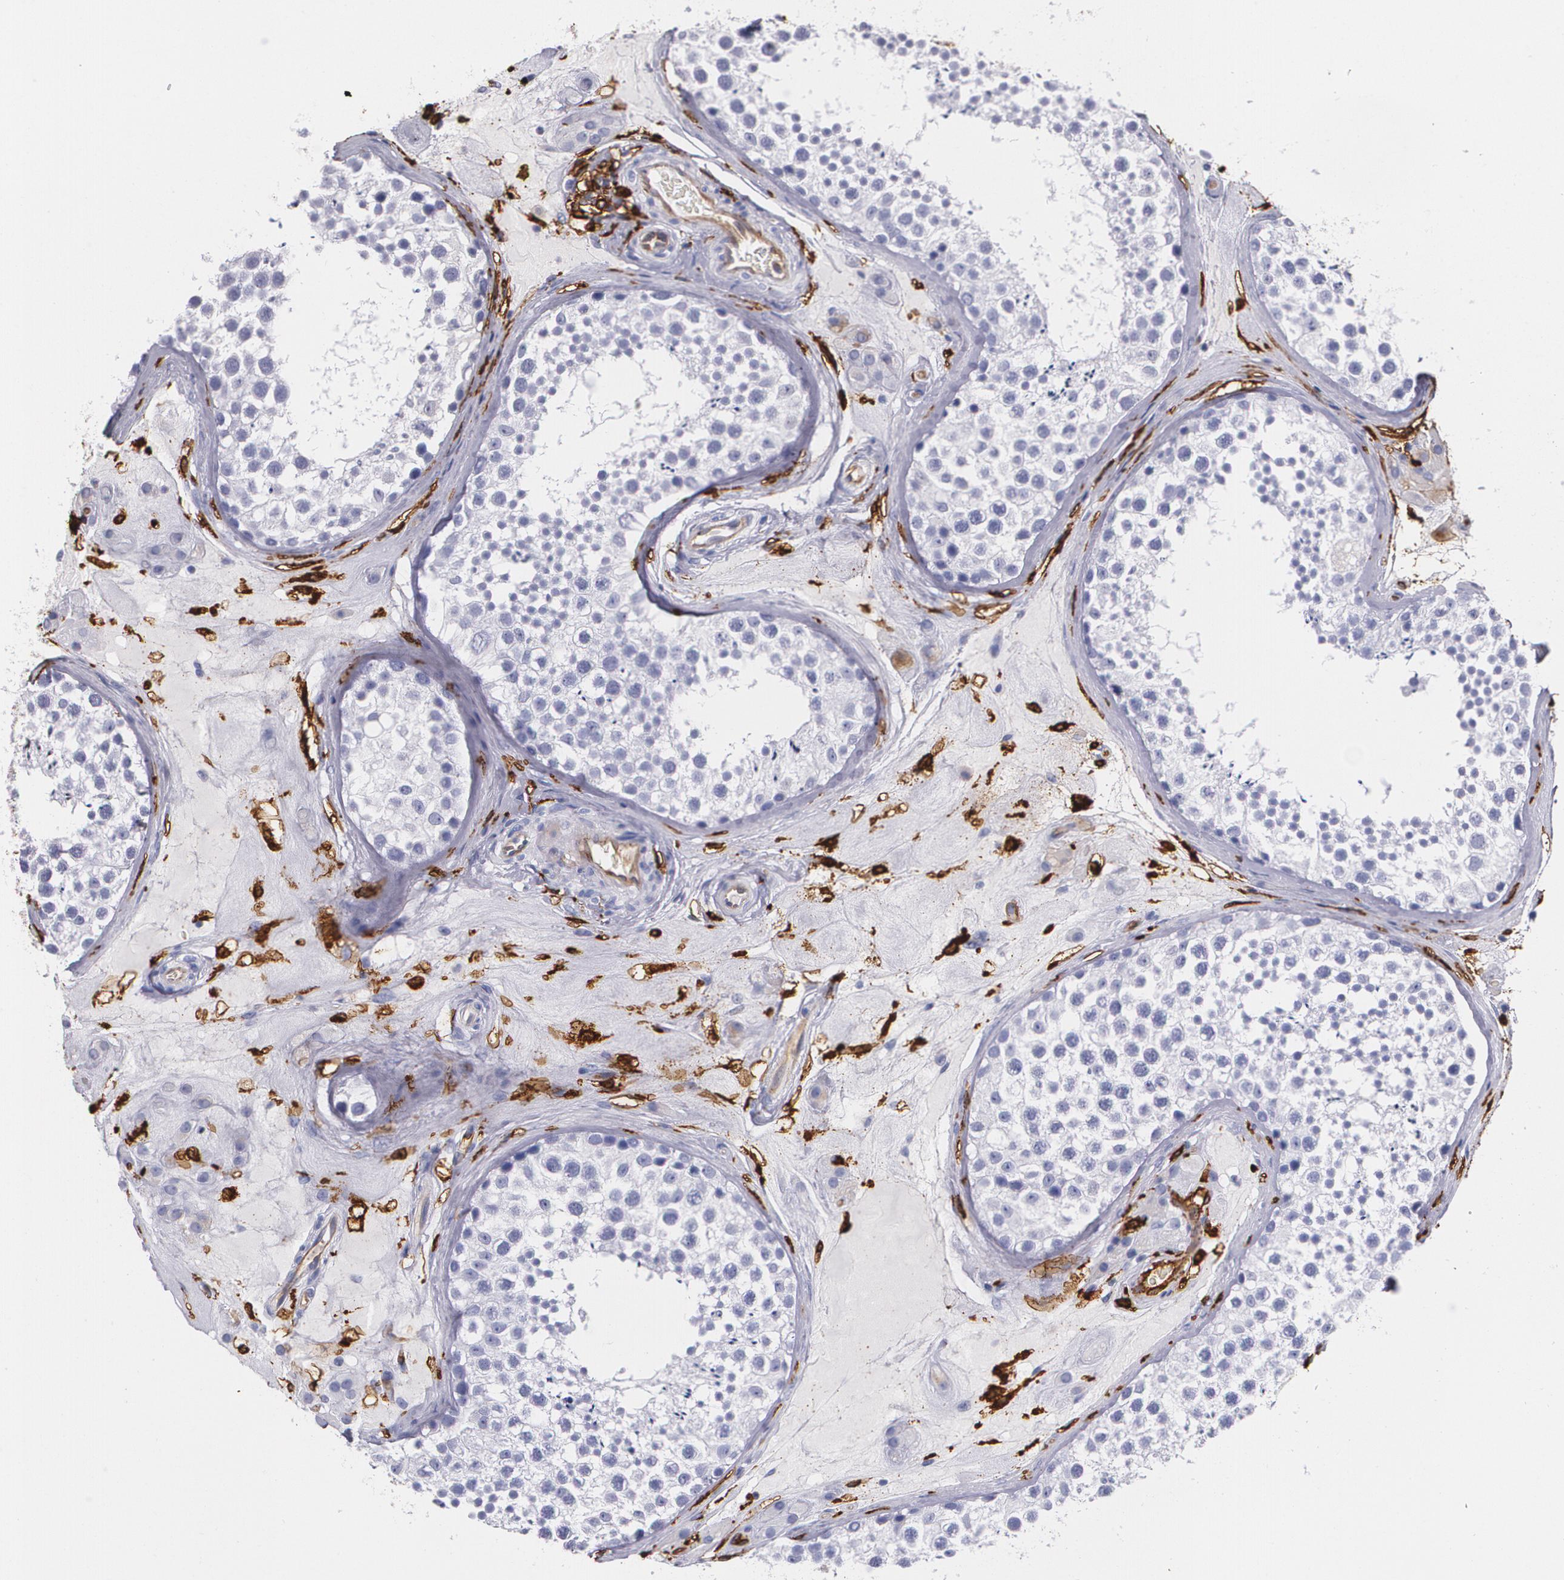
{"staining": {"intensity": "negative", "quantity": "none", "location": "none"}, "tissue": "testis", "cell_type": "Cells in seminiferous ducts", "image_type": "normal", "snomed": [{"axis": "morphology", "description": "Normal tissue, NOS"}, {"axis": "topography", "description": "Testis"}], "caption": "Benign testis was stained to show a protein in brown. There is no significant expression in cells in seminiferous ducts. The staining was performed using DAB to visualize the protein expression in brown, while the nuclei were stained in blue with hematoxylin (Magnification: 20x).", "gene": "HLA", "patient": {"sex": "male", "age": 46}}